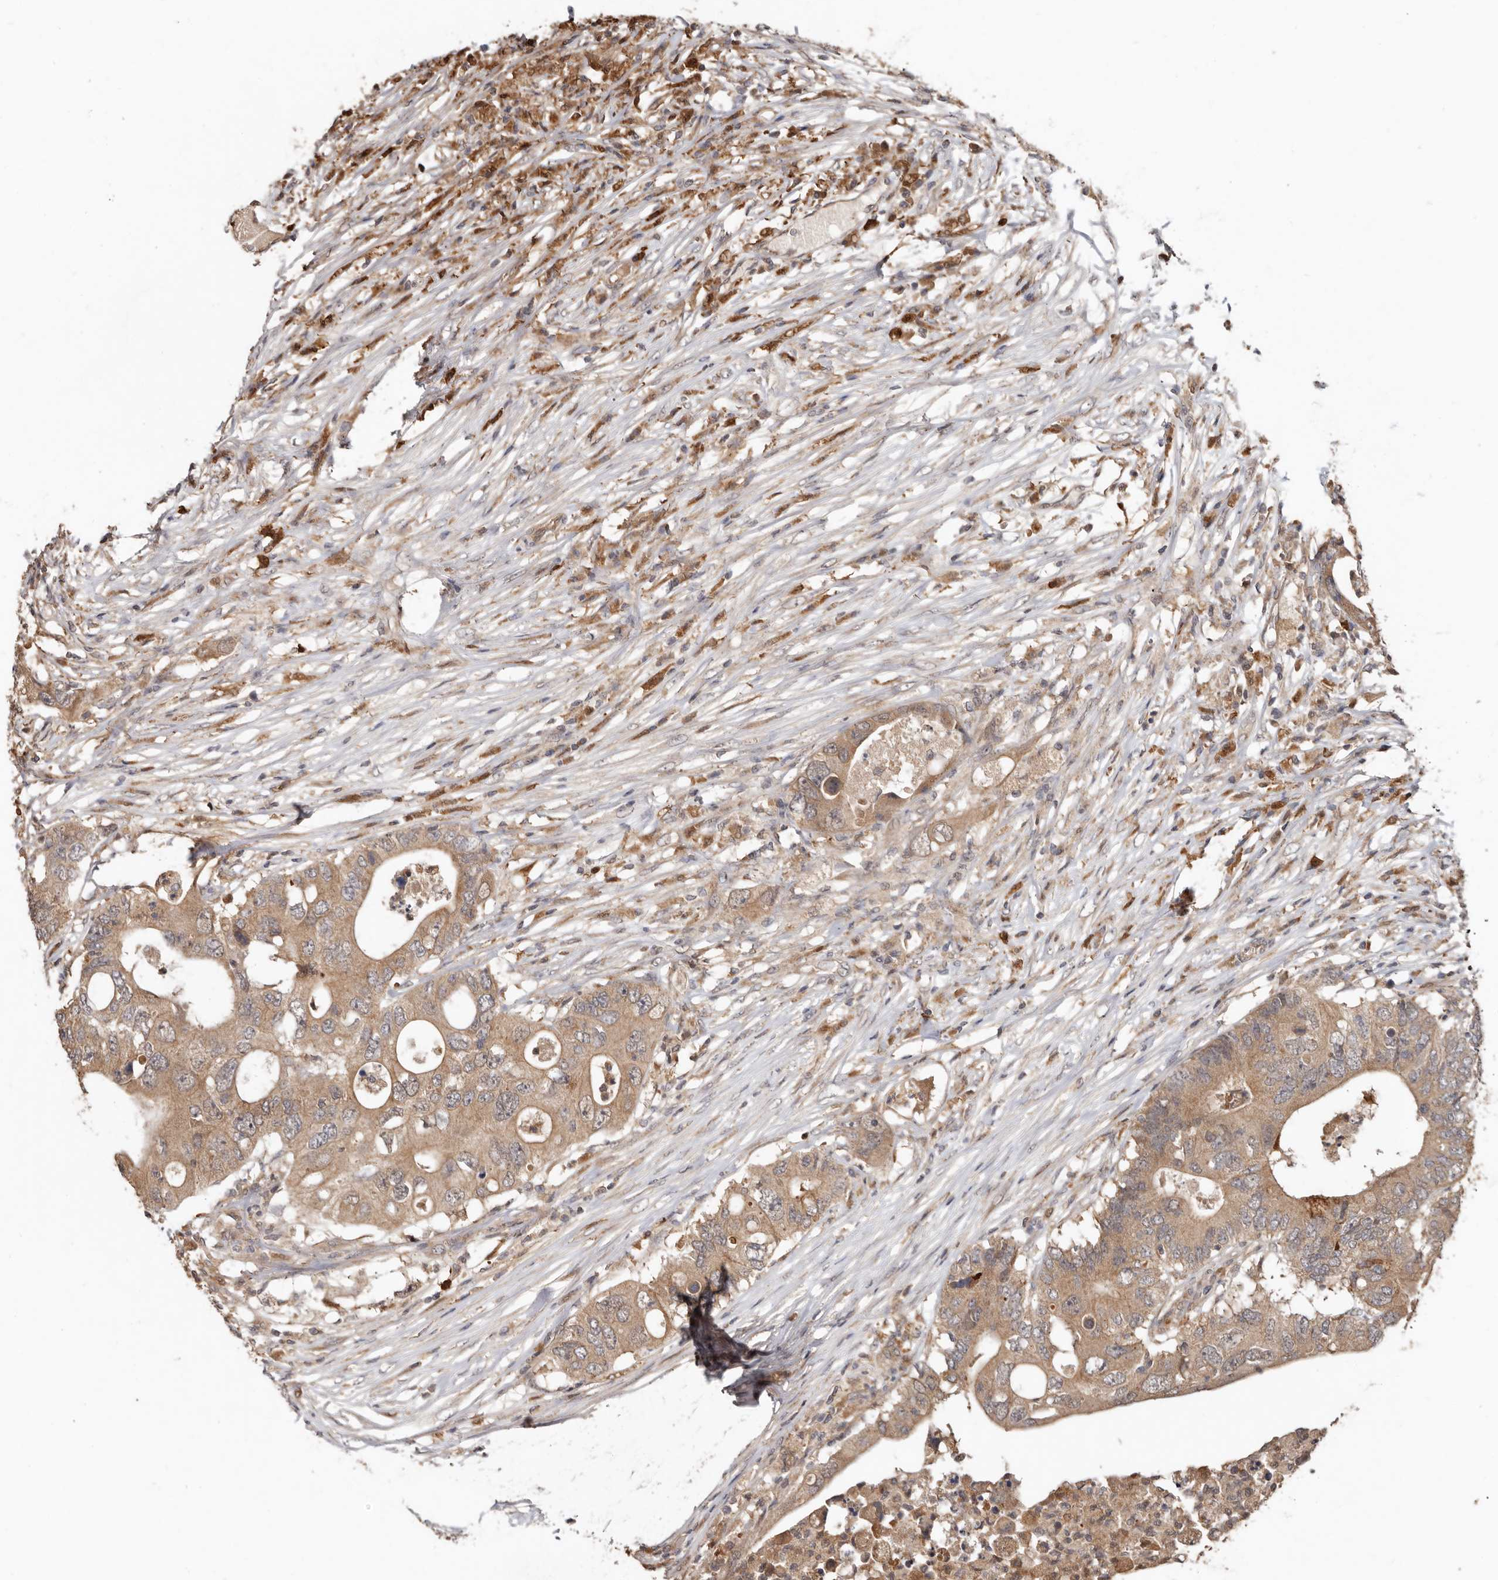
{"staining": {"intensity": "moderate", "quantity": ">75%", "location": "cytoplasmic/membranous"}, "tissue": "colorectal cancer", "cell_type": "Tumor cells", "image_type": "cancer", "snomed": [{"axis": "morphology", "description": "Adenocarcinoma, NOS"}, {"axis": "topography", "description": "Colon"}], "caption": "Brown immunohistochemical staining in colorectal cancer (adenocarcinoma) displays moderate cytoplasmic/membranous positivity in approximately >75% of tumor cells. The protein of interest is stained brown, and the nuclei are stained in blue (DAB (3,3'-diaminobenzidine) IHC with brightfield microscopy, high magnification).", "gene": "RSPO2", "patient": {"sex": "male", "age": 71}}